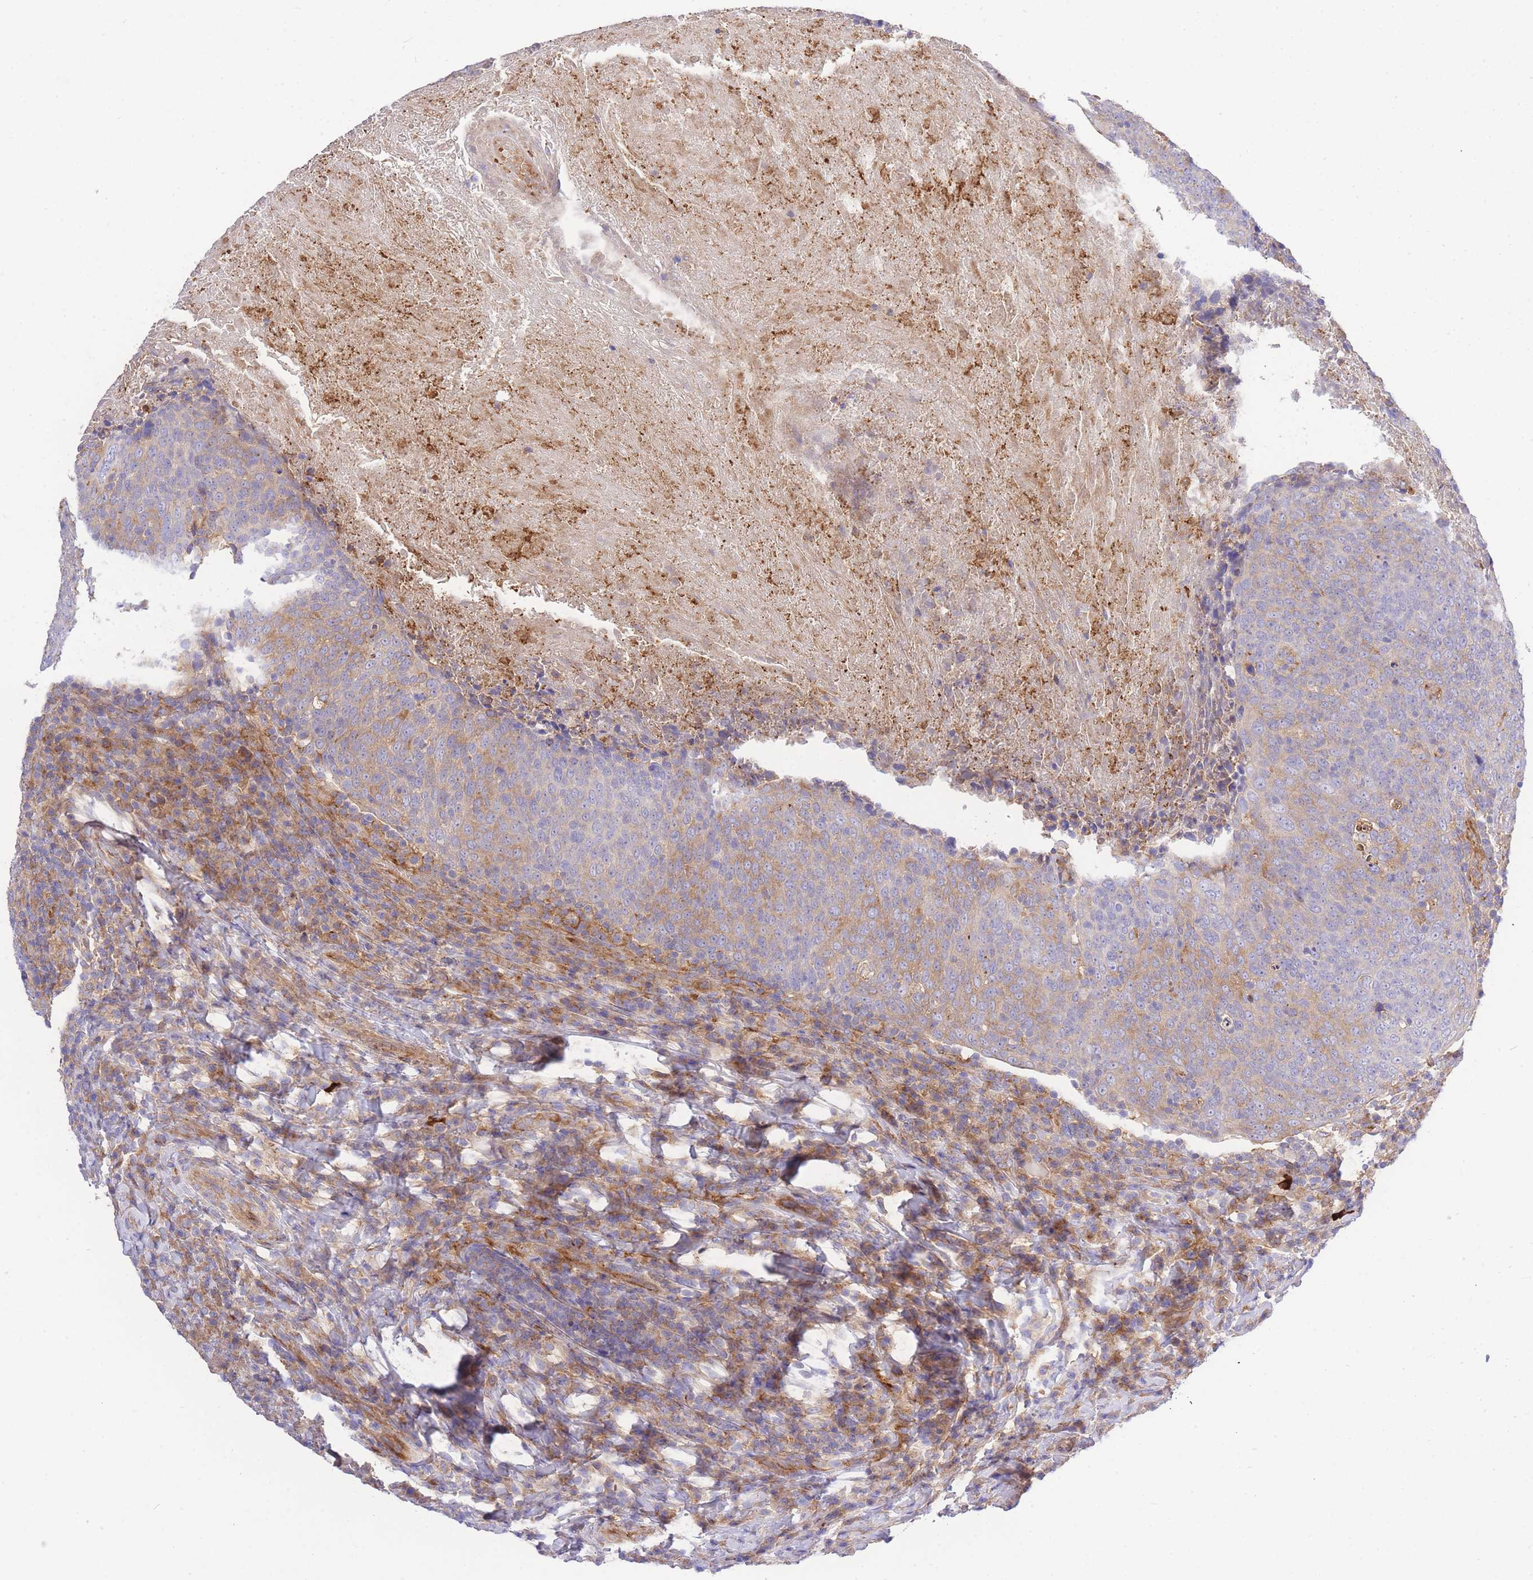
{"staining": {"intensity": "moderate", "quantity": "25%-75%", "location": "cytoplasmic/membranous"}, "tissue": "head and neck cancer", "cell_type": "Tumor cells", "image_type": "cancer", "snomed": [{"axis": "morphology", "description": "Squamous cell carcinoma, NOS"}, {"axis": "morphology", "description": "Squamous cell carcinoma, metastatic, NOS"}, {"axis": "topography", "description": "Lymph node"}, {"axis": "topography", "description": "Head-Neck"}], "caption": "Head and neck cancer stained with a protein marker displays moderate staining in tumor cells.", "gene": "INSYN2B", "patient": {"sex": "male", "age": 62}}